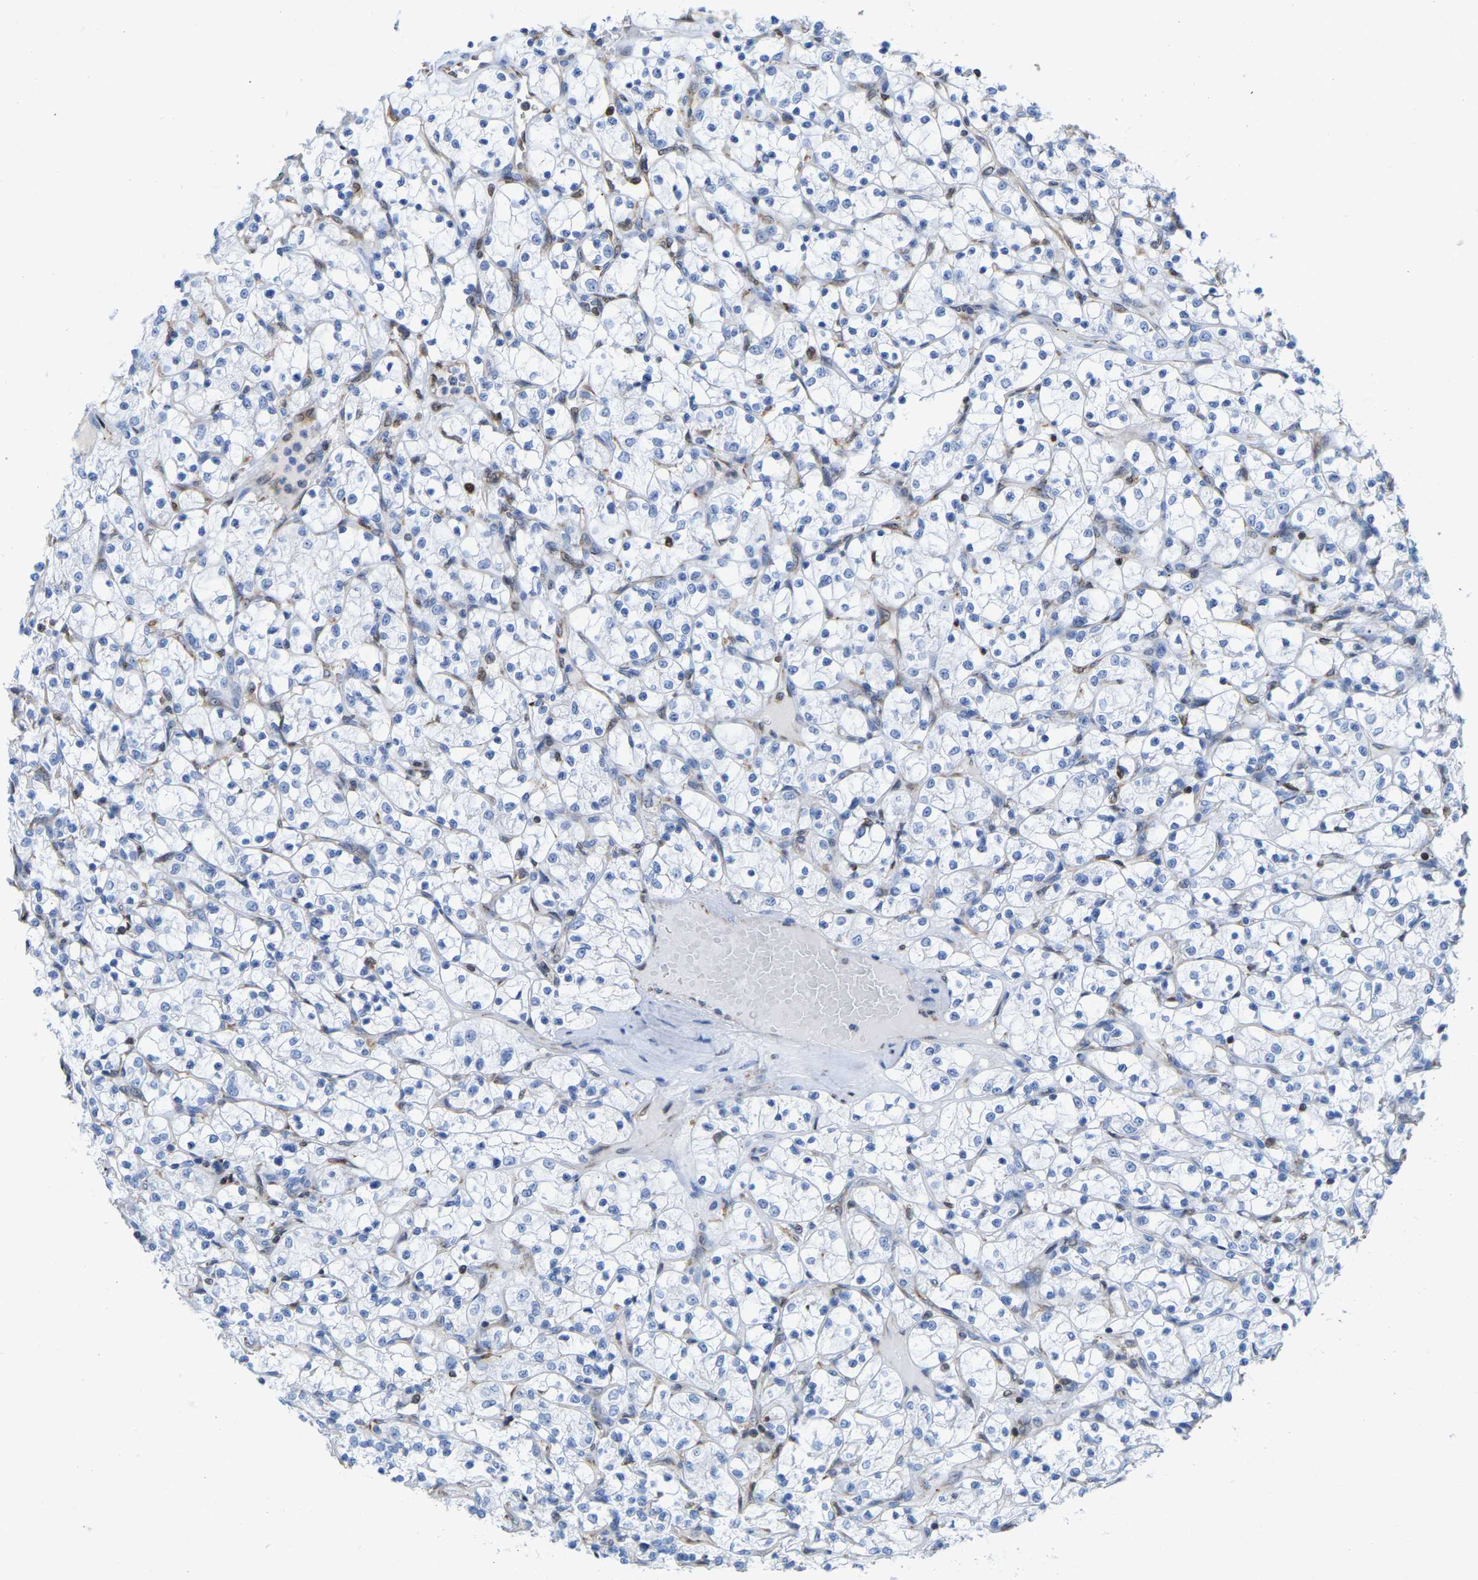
{"staining": {"intensity": "negative", "quantity": "none", "location": "none"}, "tissue": "renal cancer", "cell_type": "Tumor cells", "image_type": "cancer", "snomed": [{"axis": "morphology", "description": "Adenocarcinoma, NOS"}, {"axis": "topography", "description": "Kidney"}], "caption": "Adenocarcinoma (renal) was stained to show a protein in brown. There is no significant expression in tumor cells.", "gene": "GIMAP4", "patient": {"sex": "female", "age": 69}}